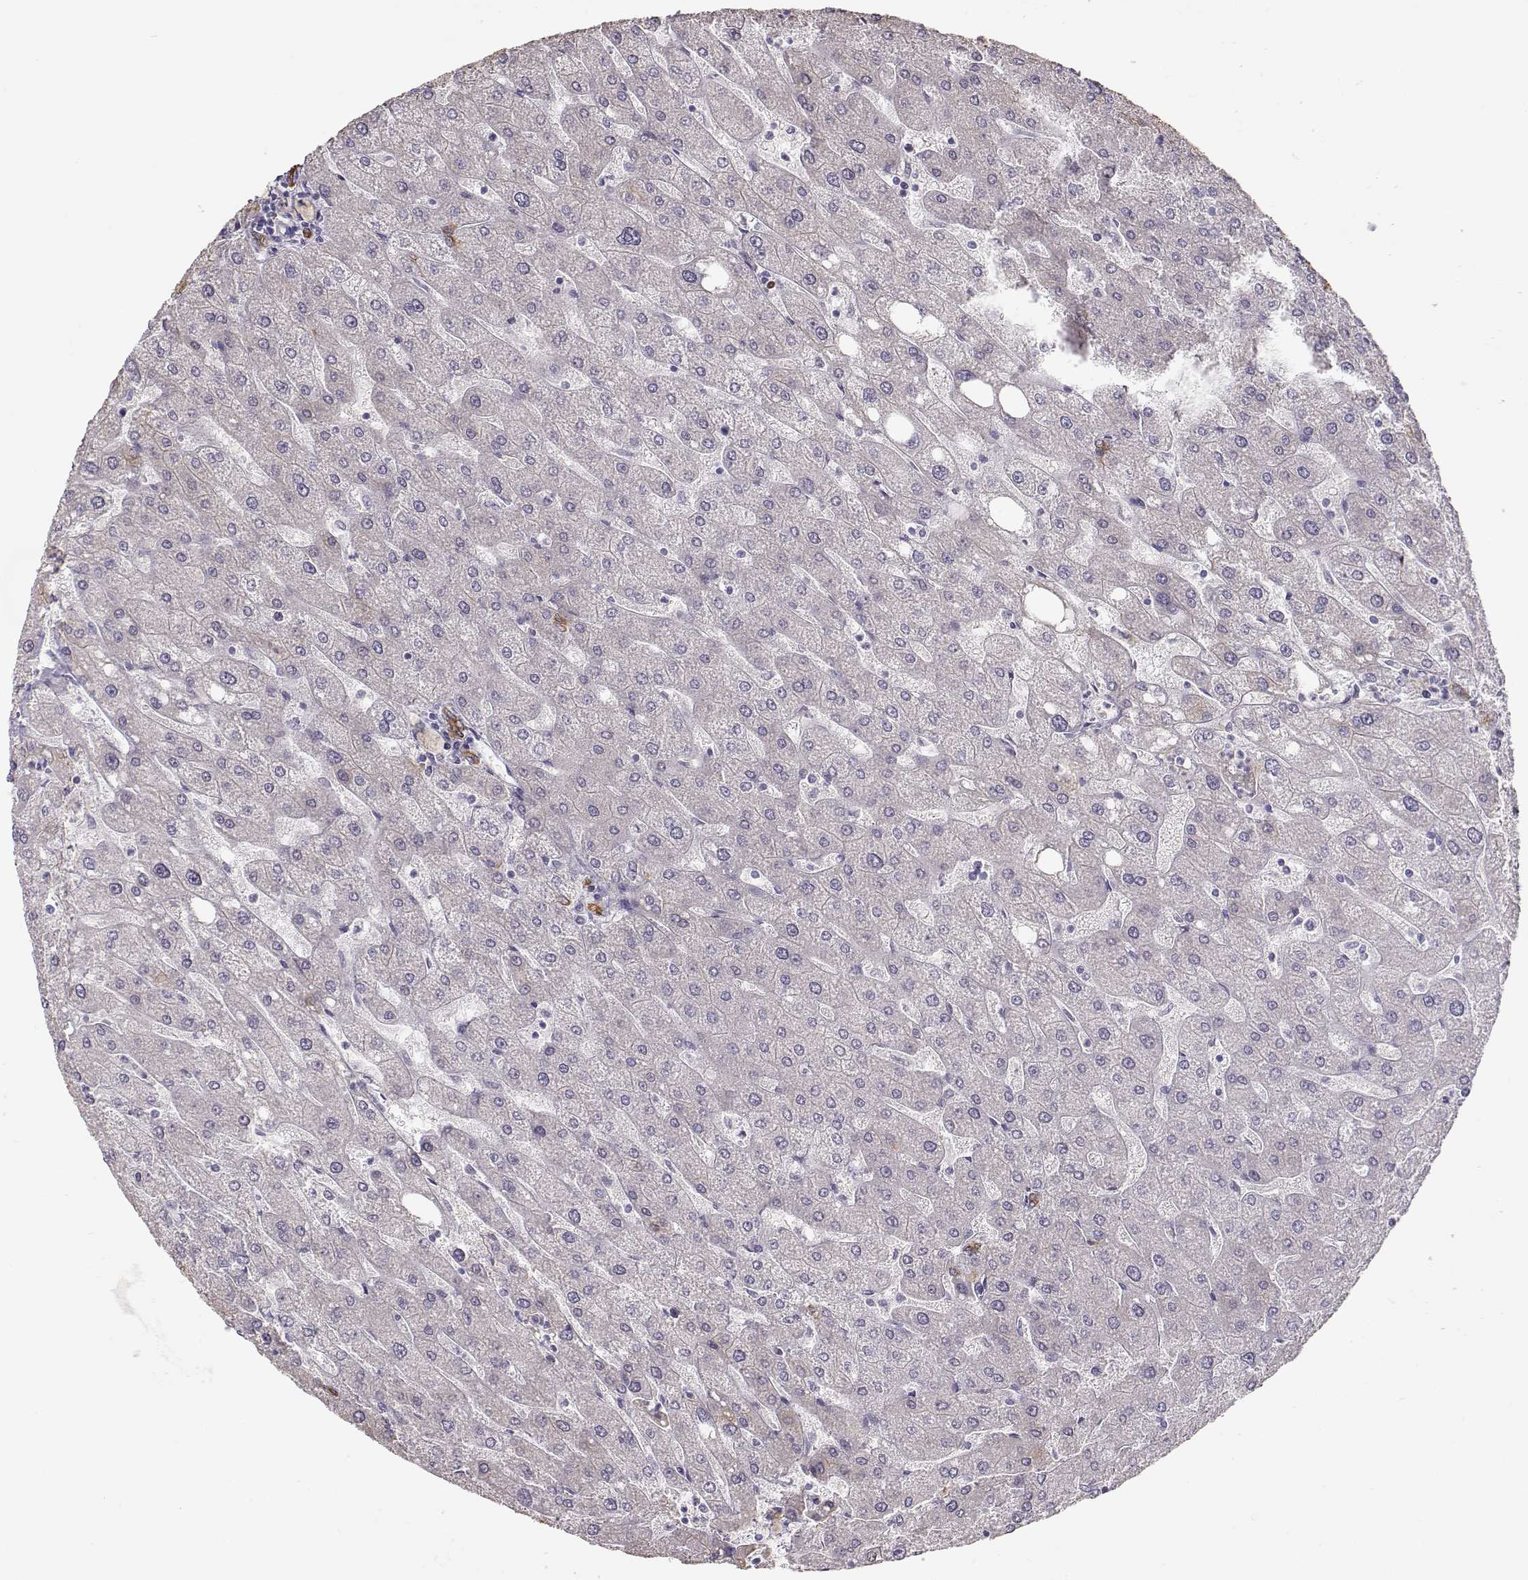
{"staining": {"intensity": "negative", "quantity": "none", "location": "none"}, "tissue": "liver", "cell_type": "Cholangiocytes", "image_type": "normal", "snomed": [{"axis": "morphology", "description": "Normal tissue, NOS"}, {"axis": "topography", "description": "Liver"}], "caption": "DAB (3,3'-diaminobenzidine) immunohistochemical staining of normal human liver exhibits no significant staining in cholangiocytes.", "gene": "S100B", "patient": {"sex": "male", "age": 67}}